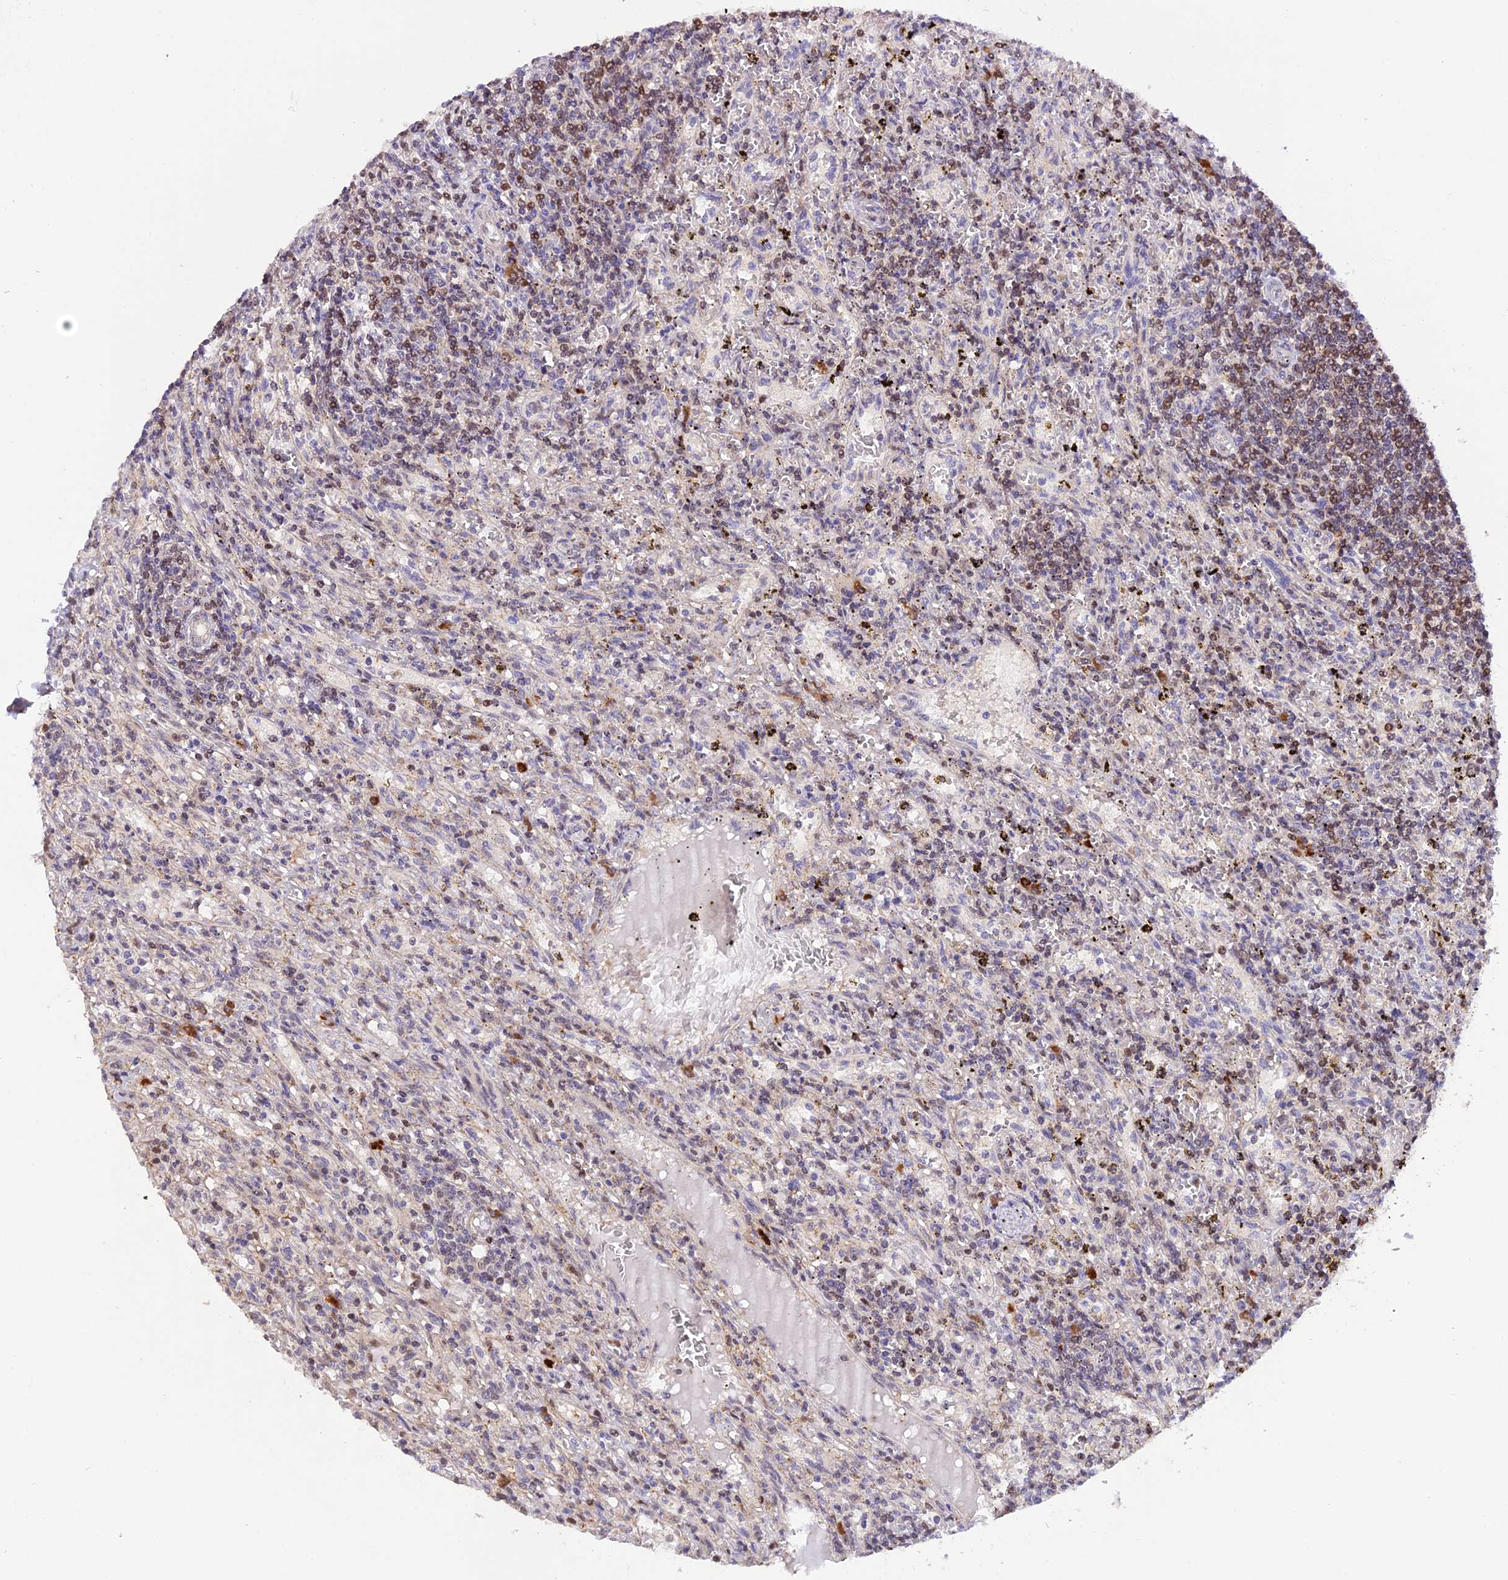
{"staining": {"intensity": "negative", "quantity": "none", "location": "none"}, "tissue": "lymphoma", "cell_type": "Tumor cells", "image_type": "cancer", "snomed": [{"axis": "morphology", "description": "Malignant lymphoma, non-Hodgkin's type, Low grade"}, {"axis": "topography", "description": "Spleen"}], "caption": "Malignant lymphoma, non-Hodgkin's type (low-grade) was stained to show a protein in brown. There is no significant expression in tumor cells. (DAB (3,3'-diaminobenzidine) immunohistochemistry (IHC) with hematoxylin counter stain).", "gene": "HERPUD1", "patient": {"sex": "male", "age": 76}}